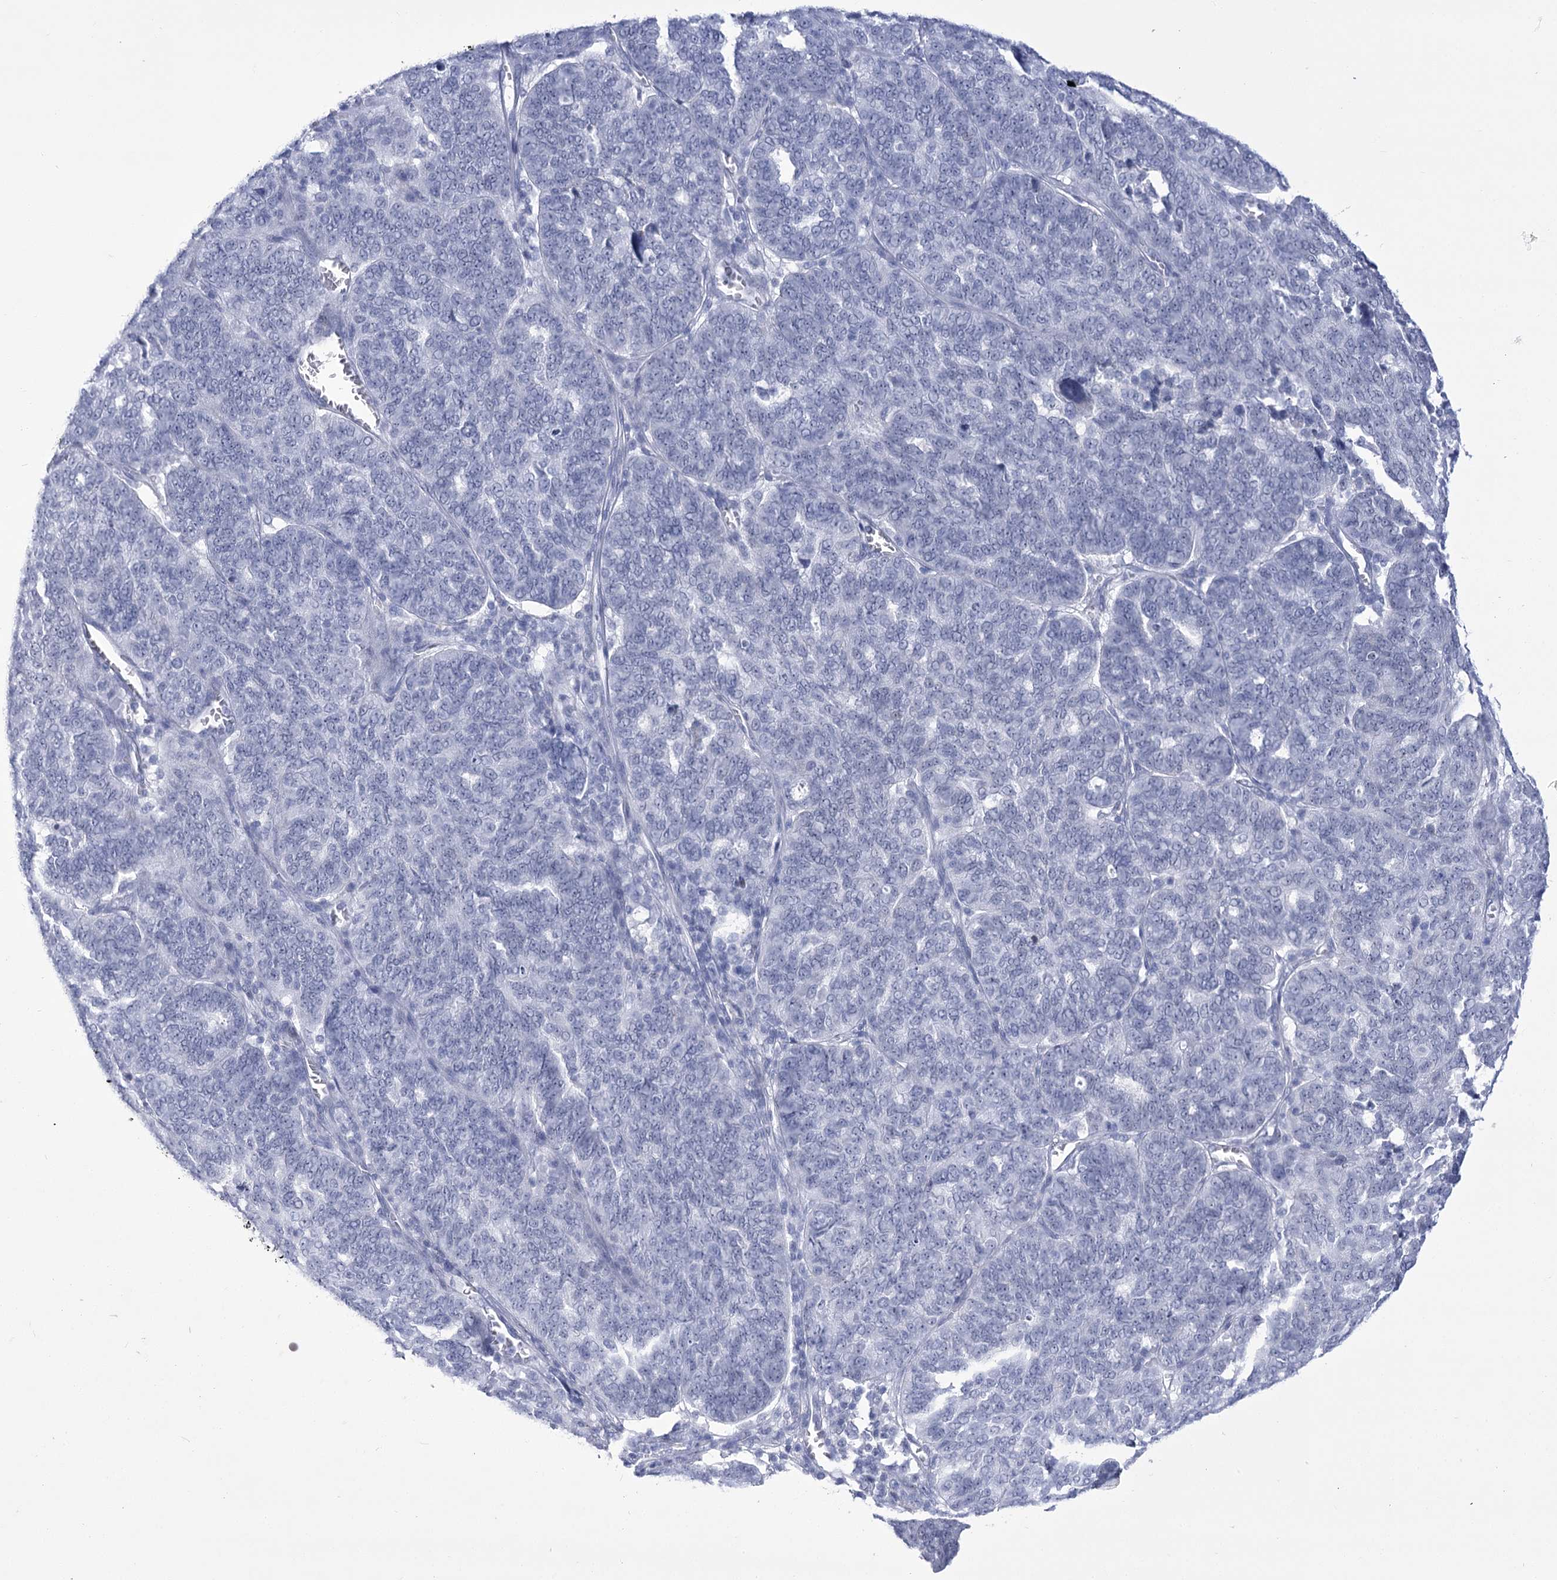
{"staining": {"intensity": "negative", "quantity": "none", "location": "none"}, "tissue": "ovarian cancer", "cell_type": "Tumor cells", "image_type": "cancer", "snomed": [{"axis": "morphology", "description": "Cystadenocarcinoma, serous, NOS"}, {"axis": "topography", "description": "Ovary"}], "caption": "Ovarian serous cystadenocarcinoma was stained to show a protein in brown. There is no significant staining in tumor cells.", "gene": "HORMAD1", "patient": {"sex": "female", "age": 59}}